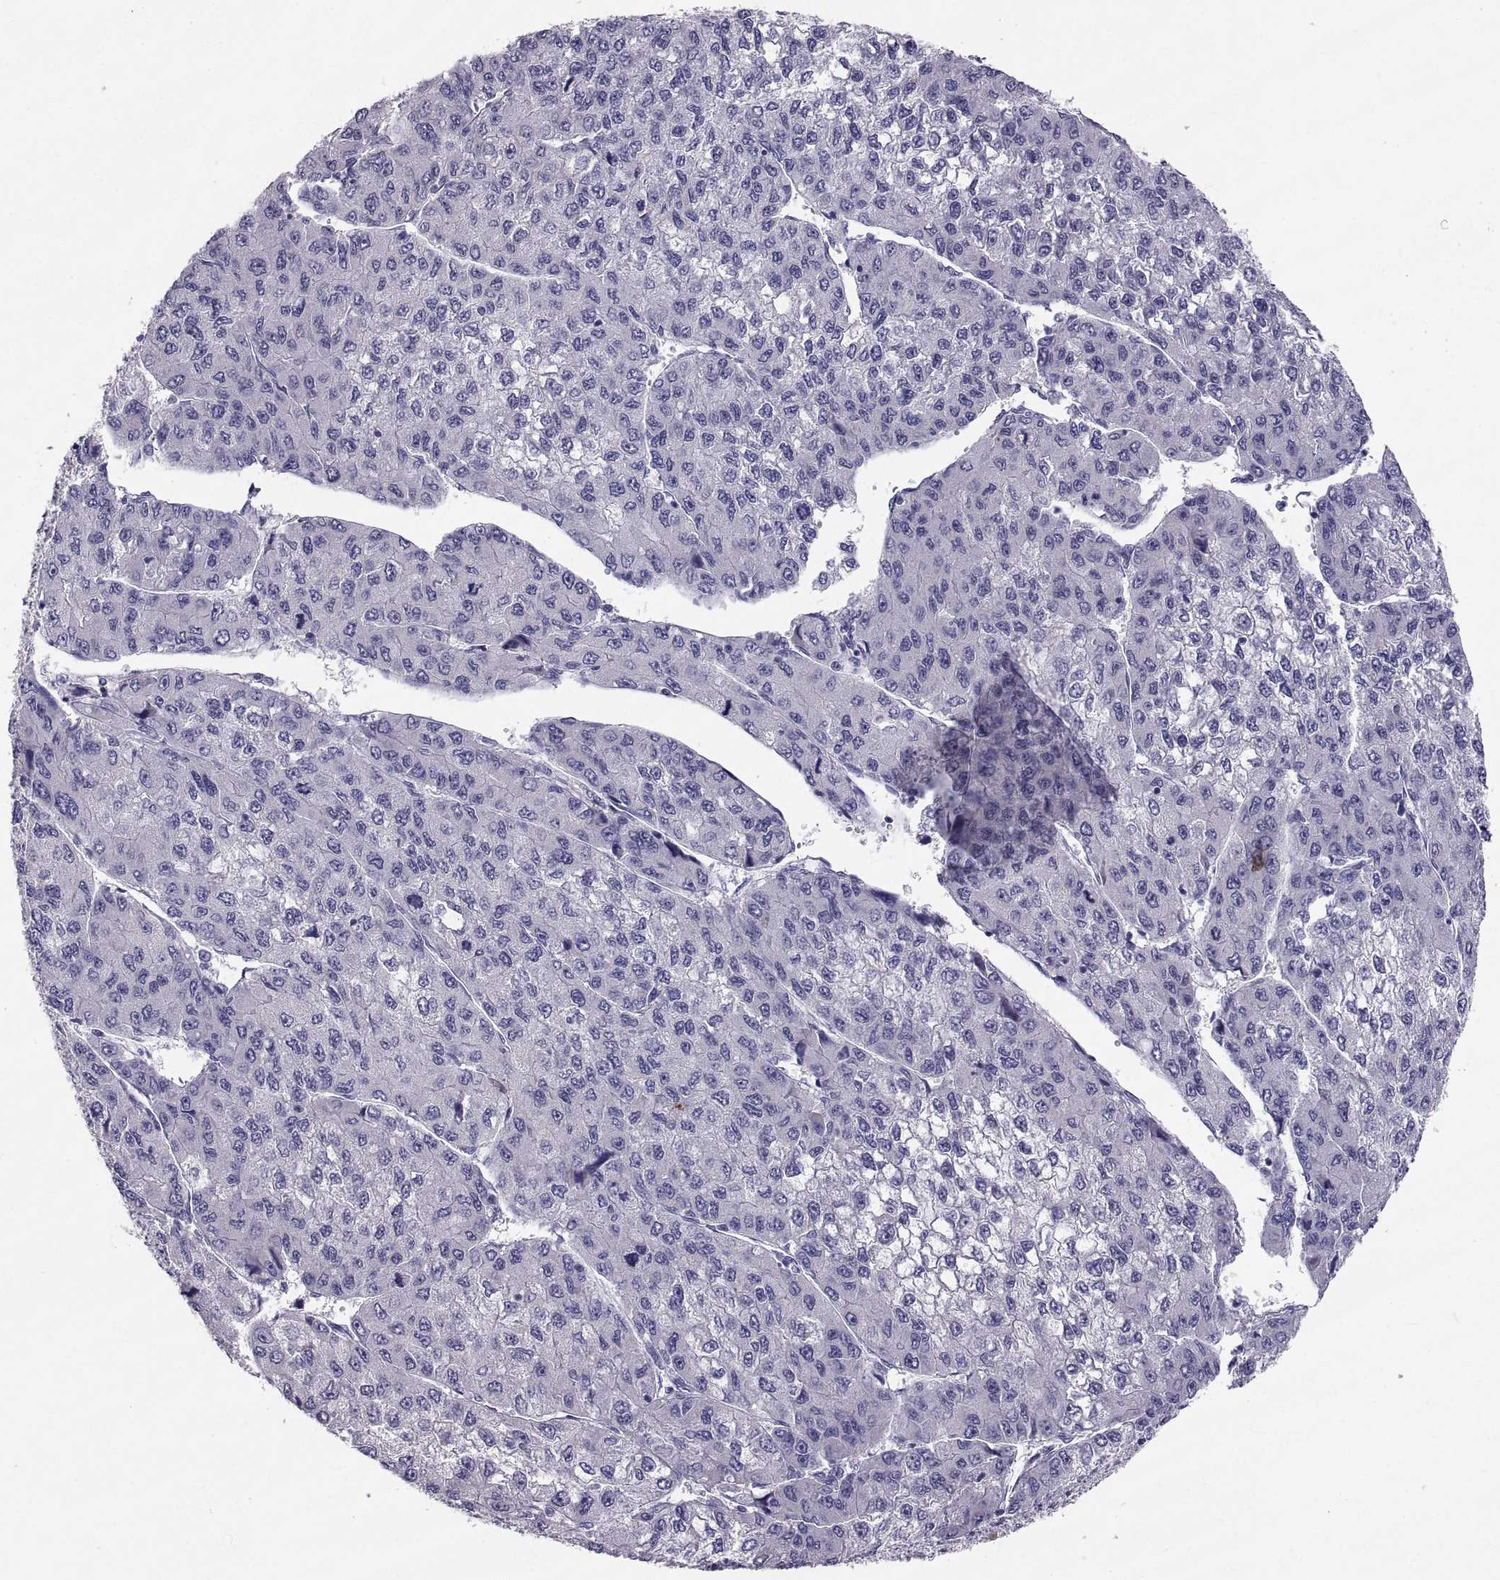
{"staining": {"intensity": "negative", "quantity": "none", "location": "none"}, "tissue": "liver cancer", "cell_type": "Tumor cells", "image_type": "cancer", "snomed": [{"axis": "morphology", "description": "Carcinoma, Hepatocellular, NOS"}, {"axis": "topography", "description": "Liver"}], "caption": "DAB immunohistochemical staining of liver cancer (hepatocellular carcinoma) displays no significant expression in tumor cells.", "gene": "IGSF1", "patient": {"sex": "female", "age": 66}}